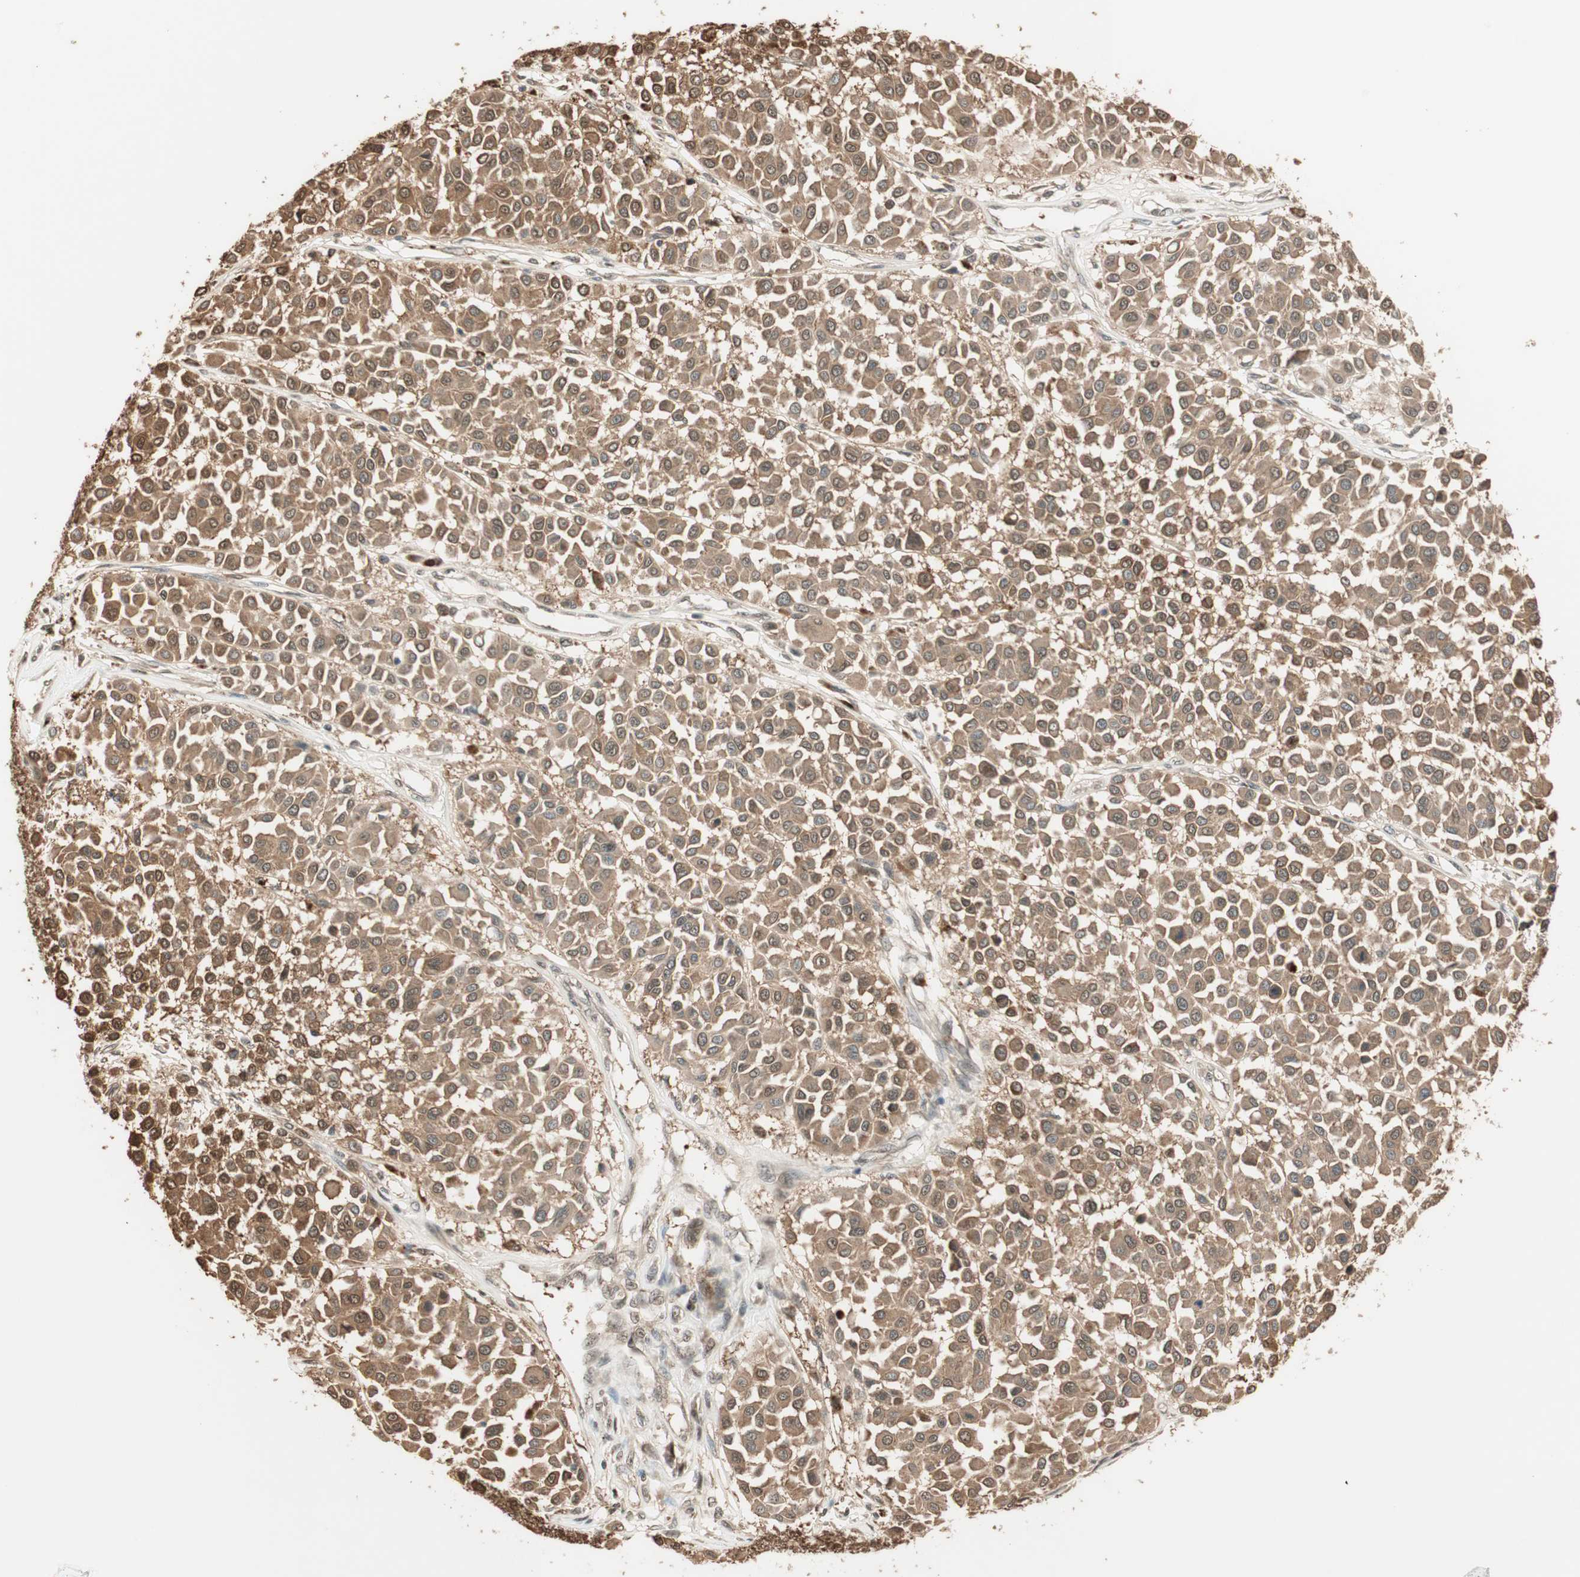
{"staining": {"intensity": "moderate", "quantity": ">75%", "location": "cytoplasmic/membranous"}, "tissue": "melanoma", "cell_type": "Tumor cells", "image_type": "cancer", "snomed": [{"axis": "morphology", "description": "Malignant melanoma, Metastatic site"}, {"axis": "topography", "description": "Soft tissue"}], "caption": "Protein staining of melanoma tissue shows moderate cytoplasmic/membranous positivity in approximately >75% of tumor cells.", "gene": "ZNF443", "patient": {"sex": "male", "age": 41}}